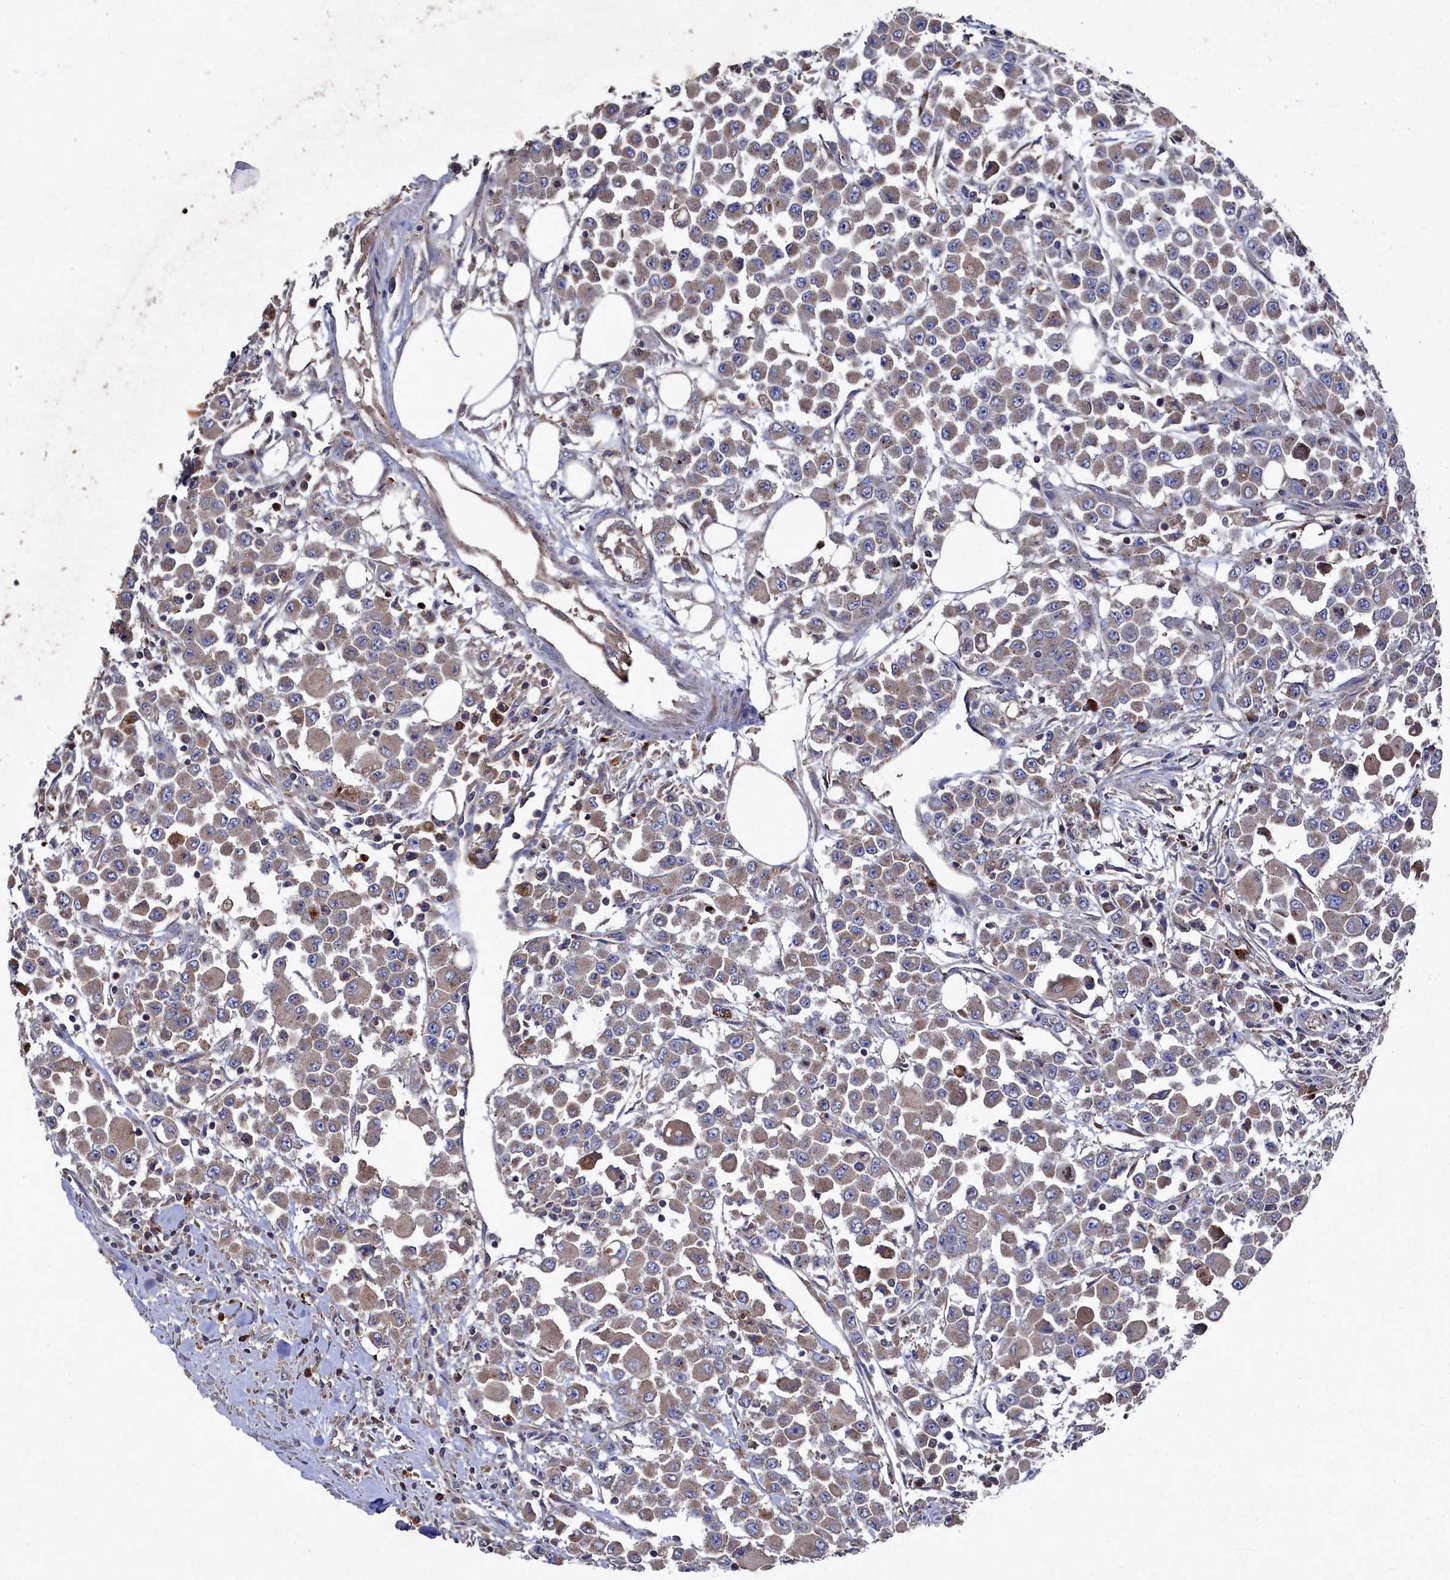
{"staining": {"intensity": "weak", "quantity": "25%-75%", "location": "cytoplasmic/membranous"}, "tissue": "colorectal cancer", "cell_type": "Tumor cells", "image_type": "cancer", "snomed": [{"axis": "morphology", "description": "Adenocarcinoma, NOS"}, {"axis": "topography", "description": "Colon"}], "caption": "Colorectal adenocarcinoma stained with a protein marker demonstrates weak staining in tumor cells.", "gene": "TK2", "patient": {"sex": "male", "age": 51}}